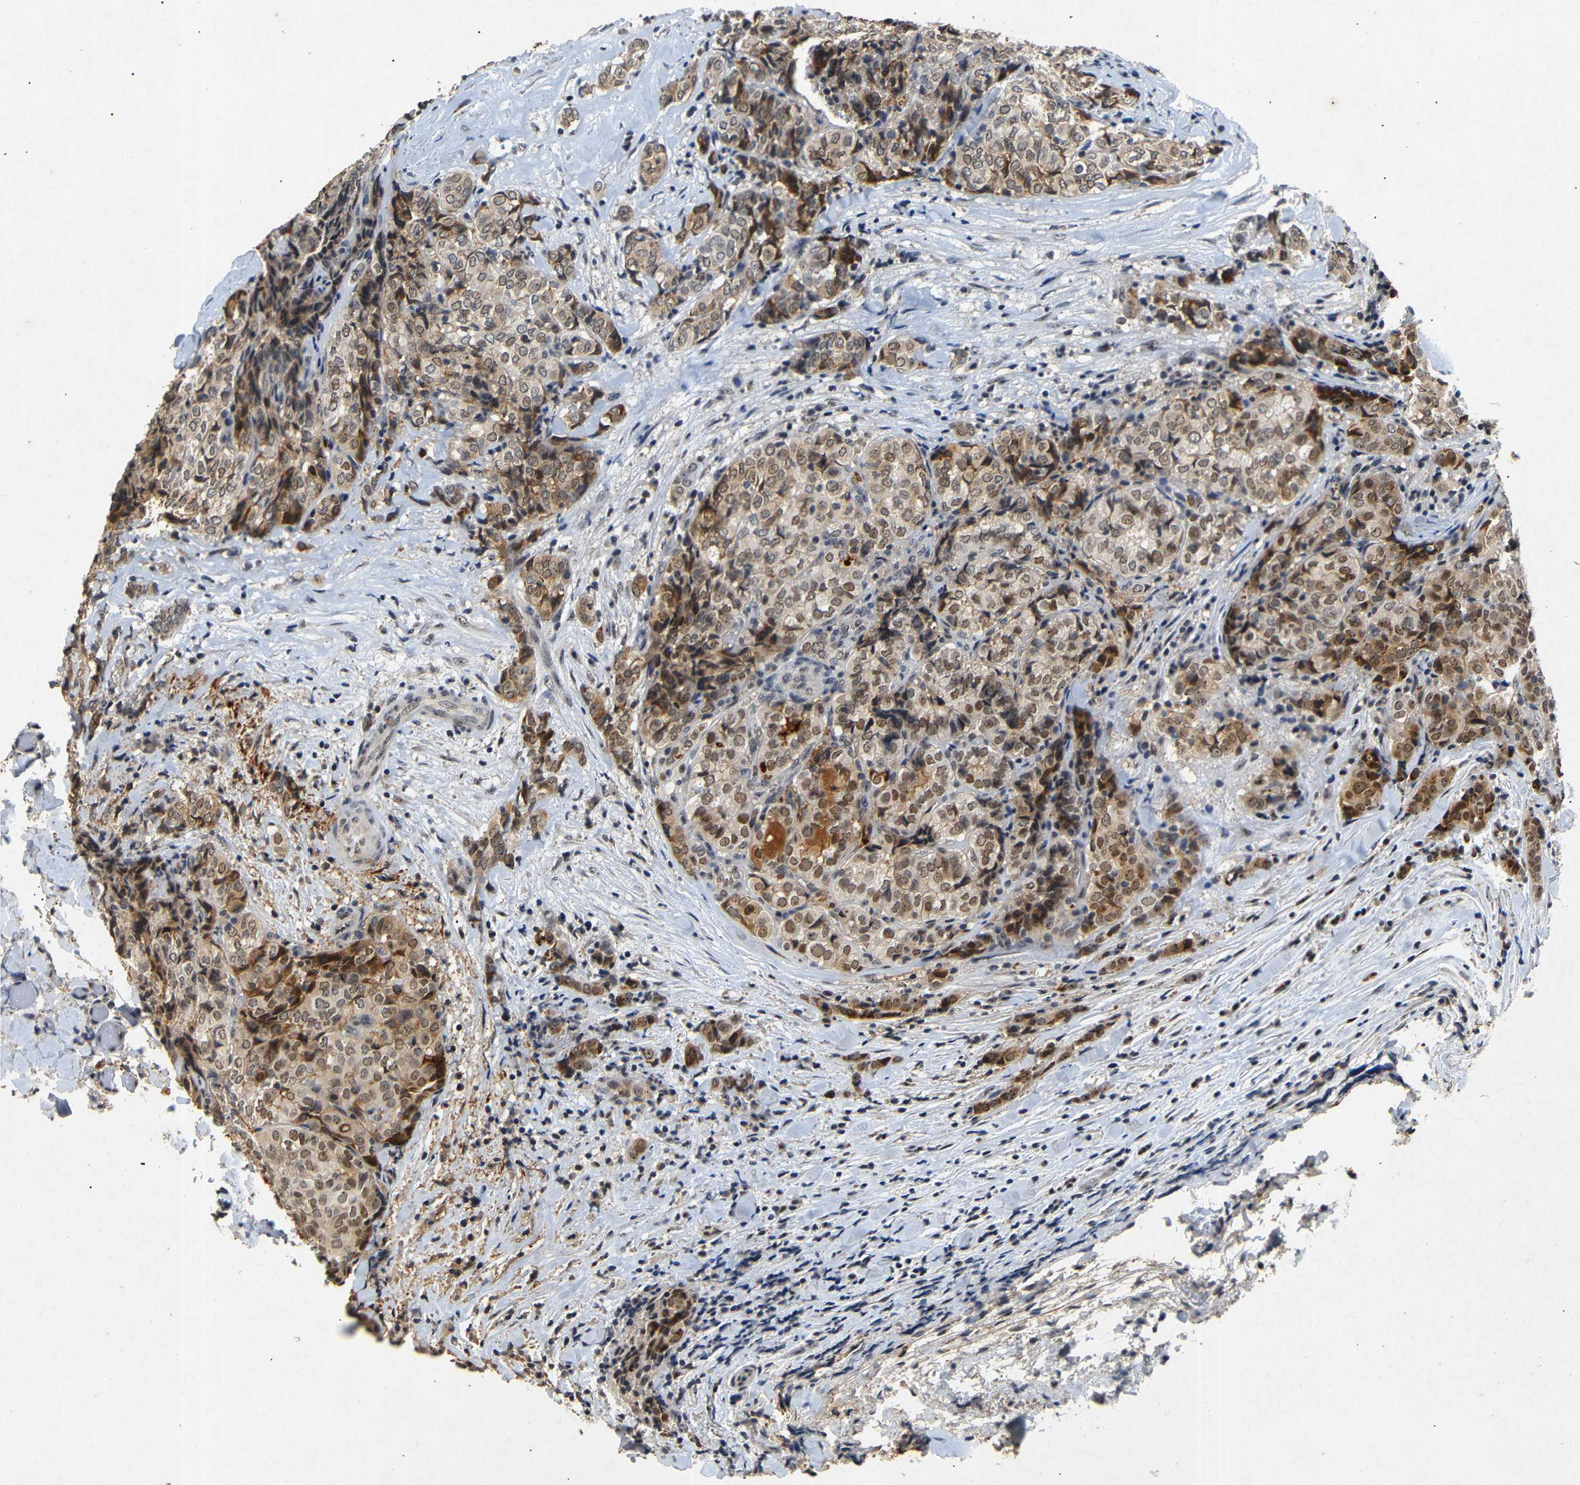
{"staining": {"intensity": "moderate", "quantity": ">75%", "location": "cytoplasmic/membranous,nuclear"}, "tissue": "thyroid cancer", "cell_type": "Tumor cells", "image_type": "cancer", "snomed": [{"axis": "morphology", "description": "Normal tissue, NOS"}, {"axis": "morphology", "description": "Papillary adenocarcinoma, NOS"}, {"axis": "topography", "description": "Thyroid gland"}], "caption": "Thyroid cancer stained for a protein displays moderate cytoplasmic/membranous and nuclear positivity in tumor cells.", "gene": "PARN", "patient": {"sex": "female", "age": 30}}